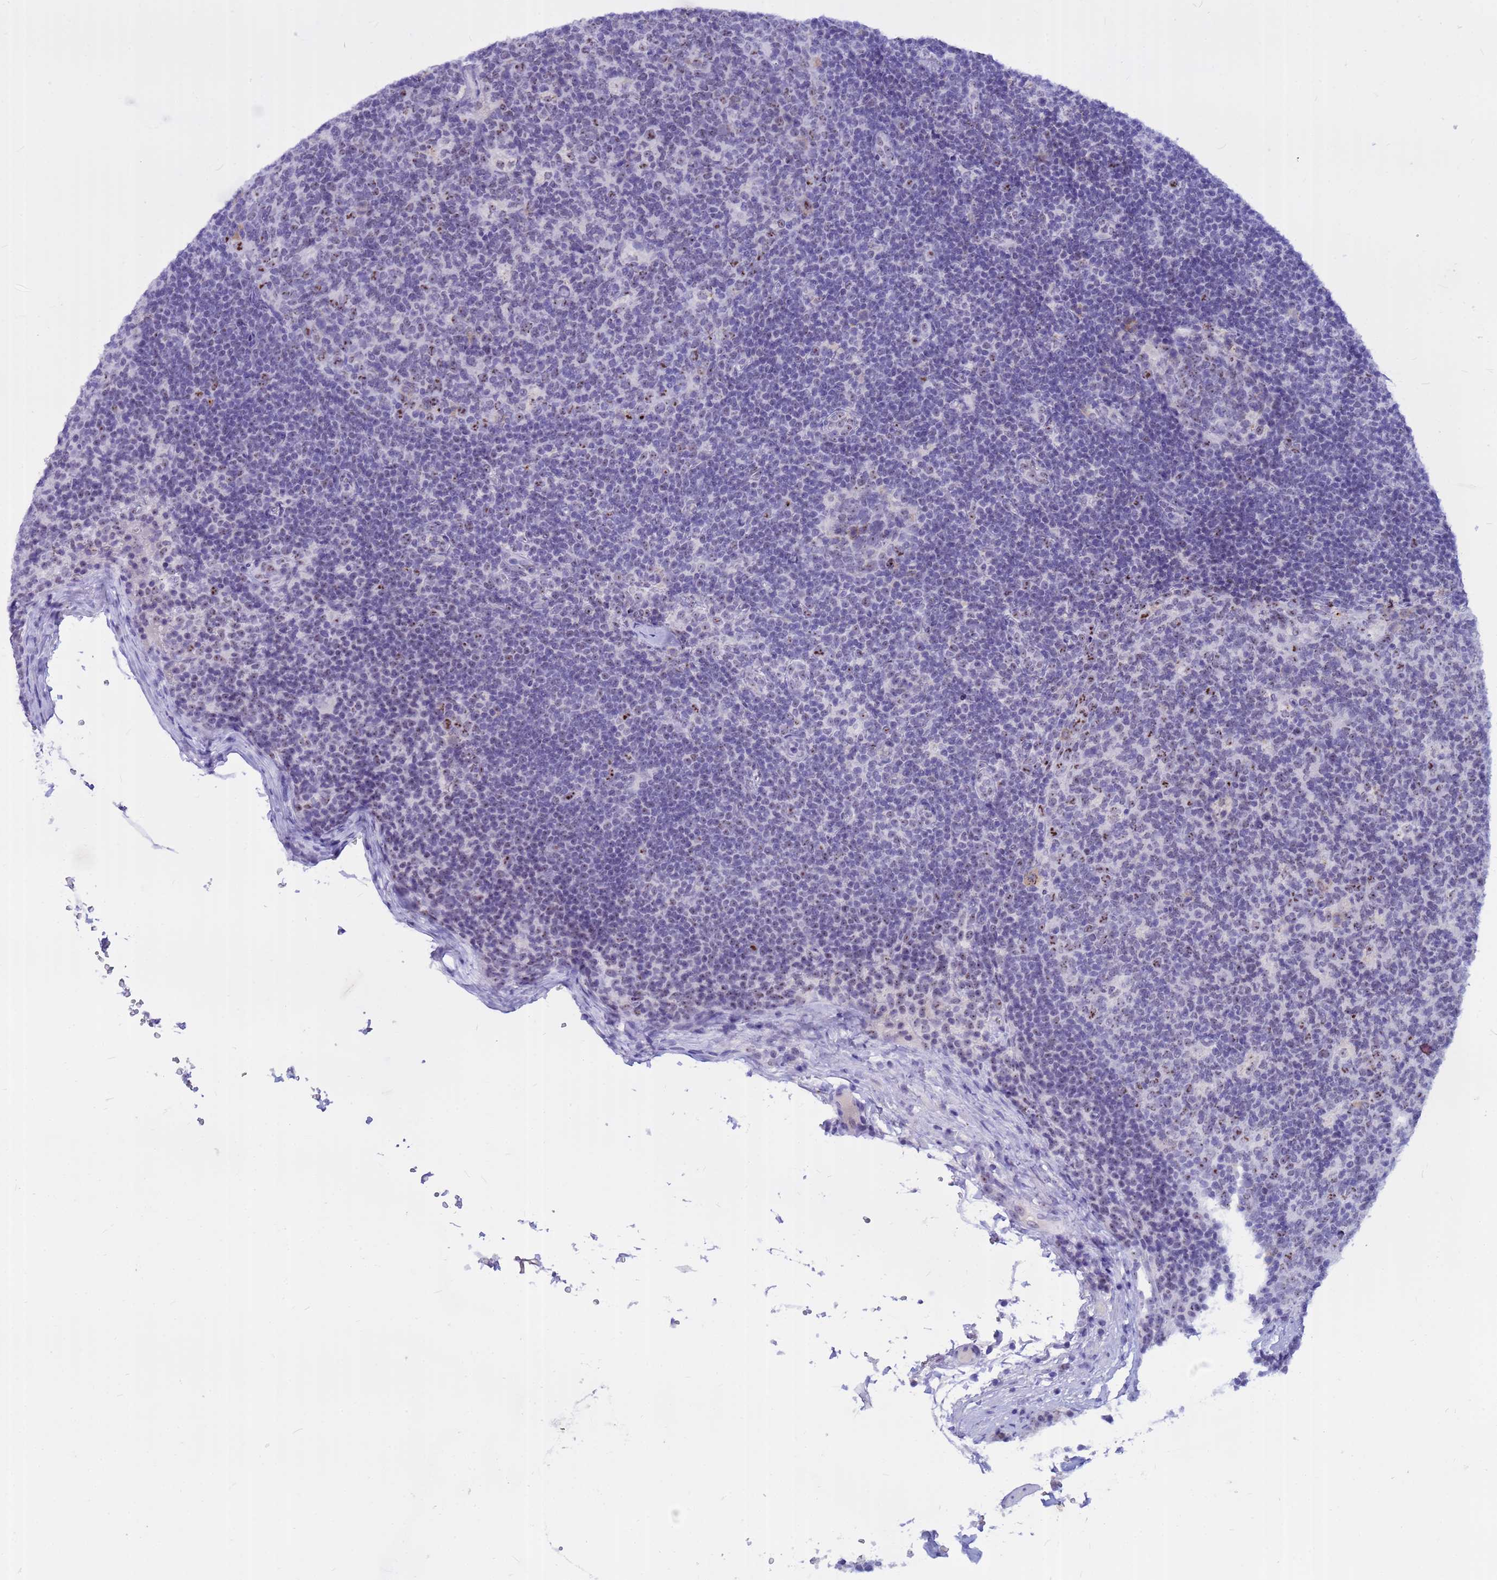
{"staining": {"intensity": "moderate", "quantity": "<25%", "location": "nuclear"}, "tissue": "lymph node", "cell_type": "Germinal center cells", "image_type": "normal", "snomed": [{"axis": "morphology", "description": "Normal tissue, NOS"}, {"axis": "topography", "description": "Lymph node"}], "caption": "Germinal center cells show low levels of moderate nuclear expression in approximately <25% of cells in benign human lymph node. The staining was performed using DAB to visualize the protein expression in brown, while the nuclei were stained in blue with hematoxylin (Magnification: 20x).", "gene": "DMRTC2", "patient": {"sex": "female", "age": 31}}